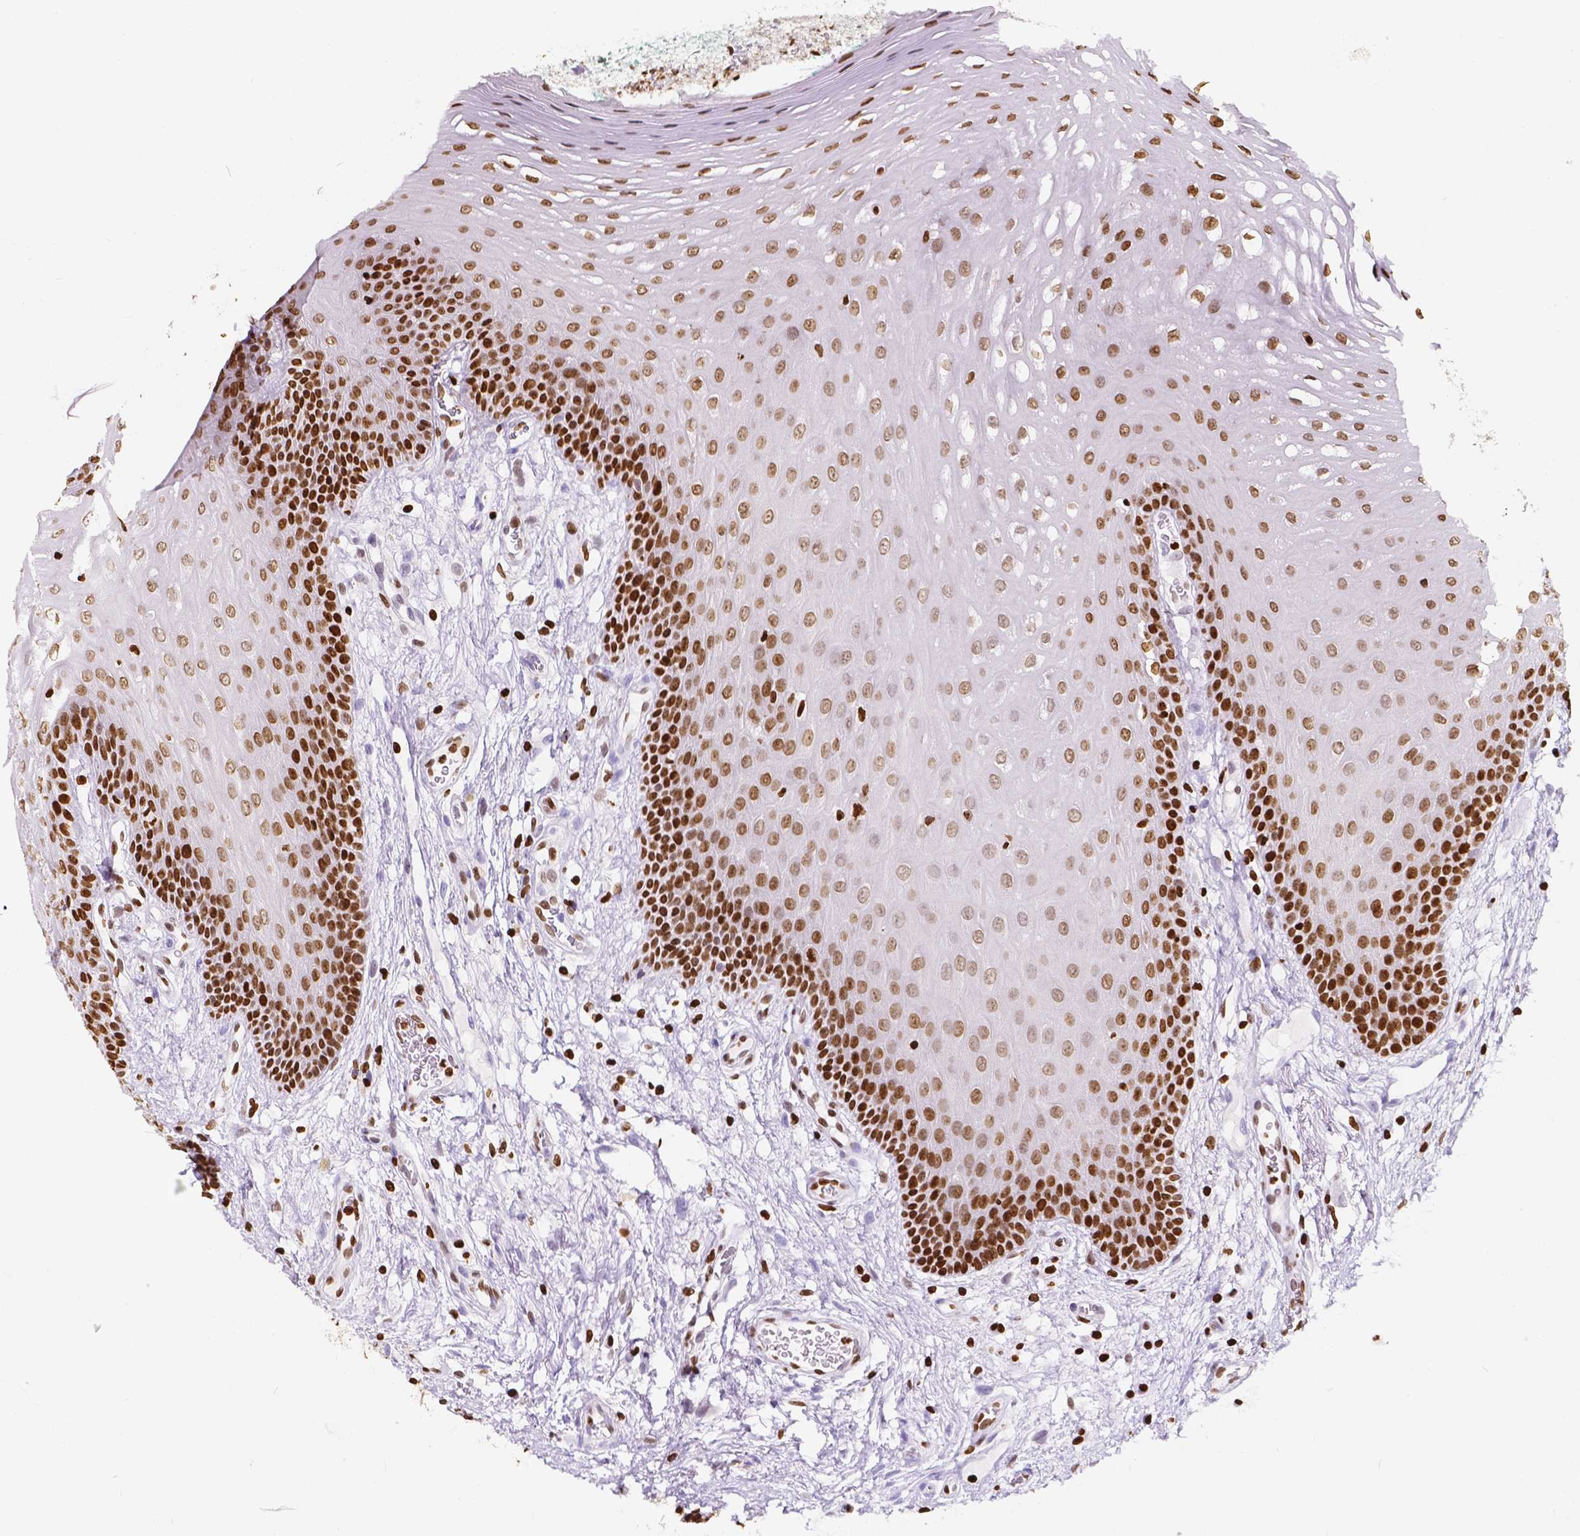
{"staining": {"intensity": "strong", "quantity": ">75%", "location": "nuclear"}, "tissue": "oral mucosa", "cell_type": "Squamous epithelial cells", "image_type": "normal", "snomed": [{"axis": "morphology", "description": "Normal tissue, NOS"}, {"axis": "morphology", "description": "Squamous cell carcinoma, NOS"}, {"axis": "topography", "description": "Oral tissue"}, {"axis": "topography", "description": "Head-Neck"}], "caption": "Oral mucosa stained with DAB immunohistochemistry (IHC) demonstrates high levels of strong nuclear positivity in approximately >75% of squamous epithelial cells.", "gene": "CBY3", "patient": {"sex": "male", "age": 78}}